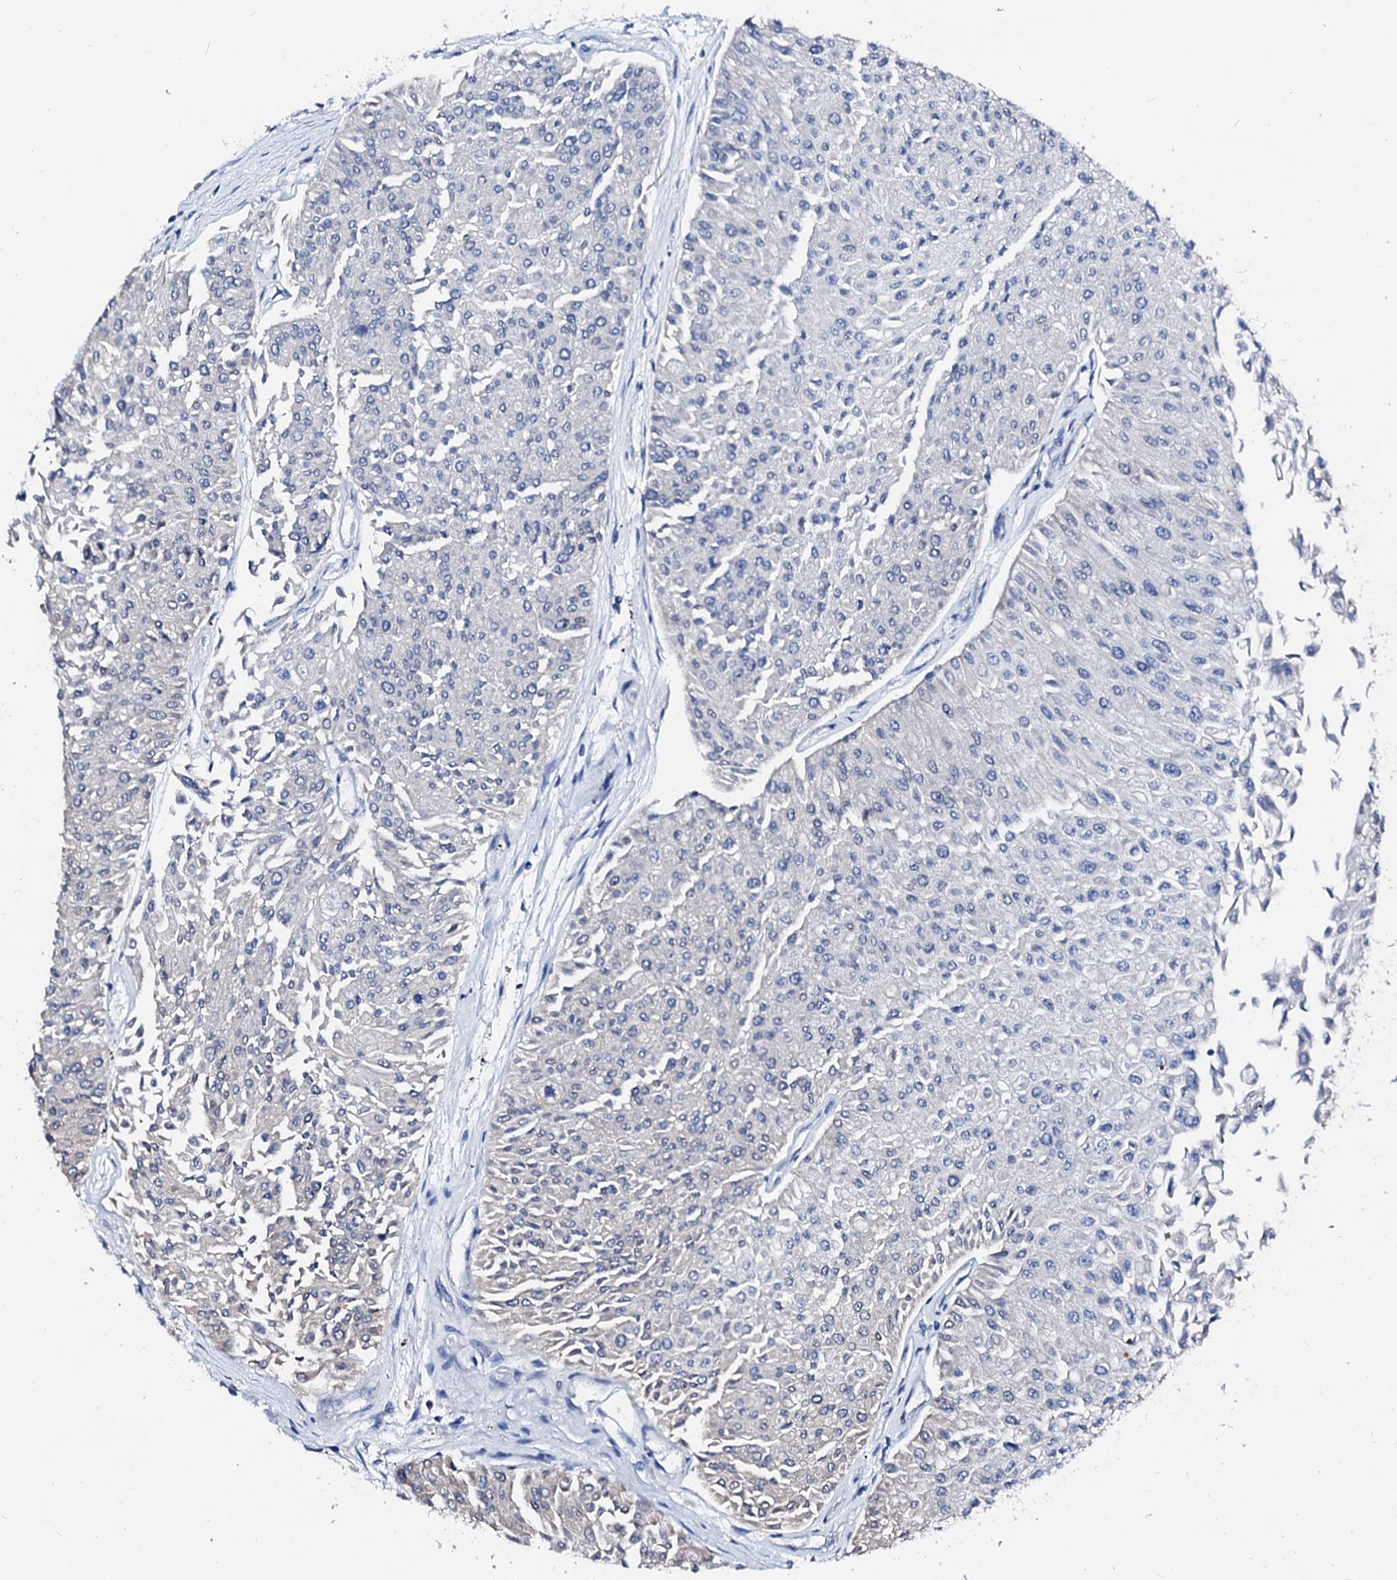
{"staining": {"intensity": "negative", "quantity": "none", "location": "none"}, "tissue": "urothelial cancer", "cell_type": "Tumor cells", "image_type": "cancer", "snomed": [{"axis": "morphology", "description": "Urothelial carcinoma, Low grade"}, {"axis": "topography", "description": "Urinary bladder"}], "caption": "Low-grade urothelial carcinoma was stained to show a protein in brown. There is no significant expression in tumor cells. The staining is performed using DAB brown chromogen with nuclei counter-stained in using hematoxylin.", "gene": "CSN2", "patient": {"sex": "male", "age": 67}}